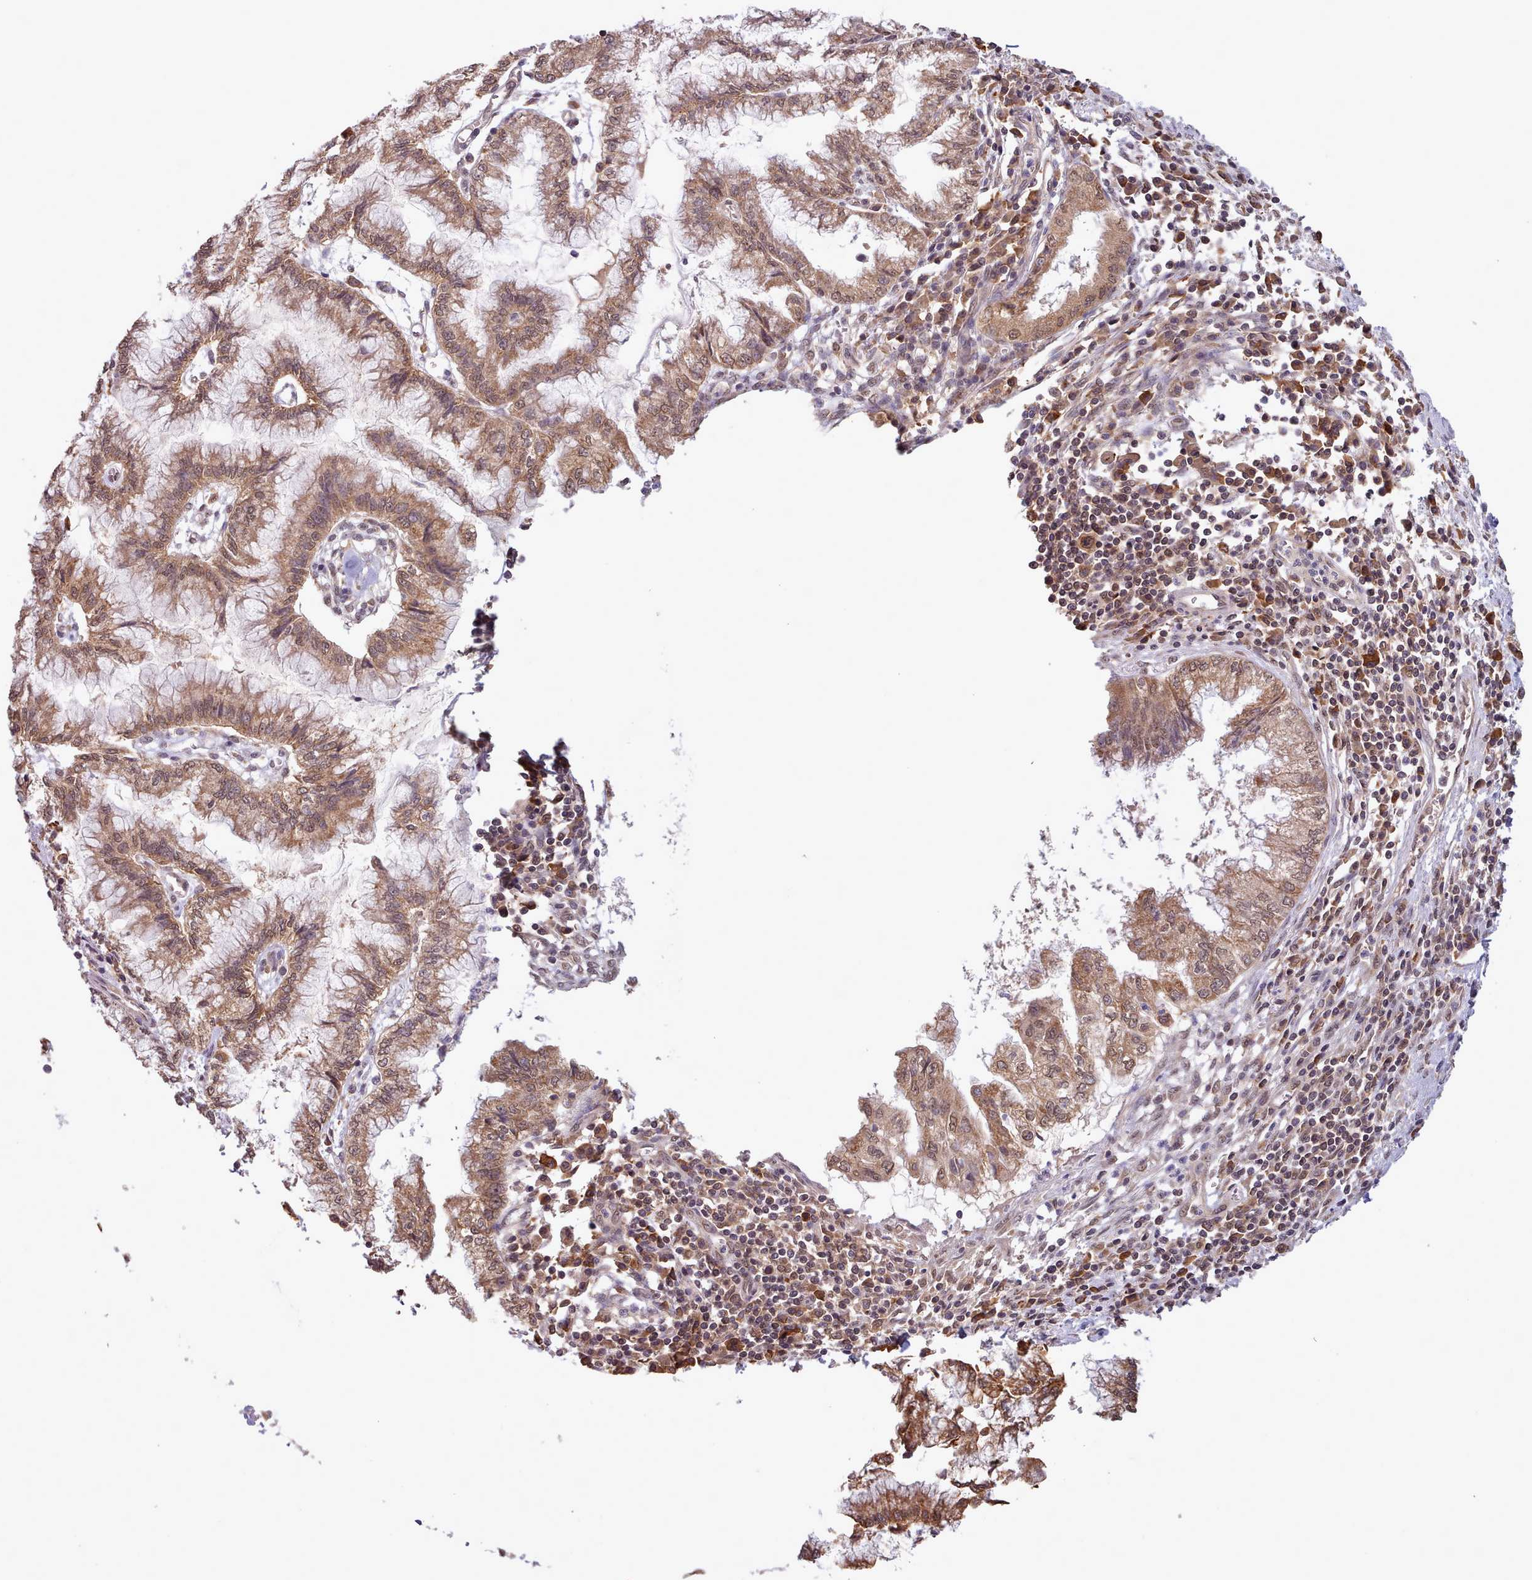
{"staining": {"intensity": "moderate", "quantity": ">75%", "location": "cytoplasmic/membranous,nuclear"}, "tissue": "pancreatic cancer", "cell_type": "Tumor cells", "image_type": "cancer", "snomed": [{"axis": "morphology", "description": "Adenocarcinoma, NOS"}, {"axis": "topography", "description": "Pancreas"}], "caption": "A brown stain highlights moderate cytoplasmic/membranous and nuclear positivity of a protein in adenocarcinoma (pancreatic) tumor cells.", "gene": "PIP4P1", "patient": {"sex": "male", "age": 73}}